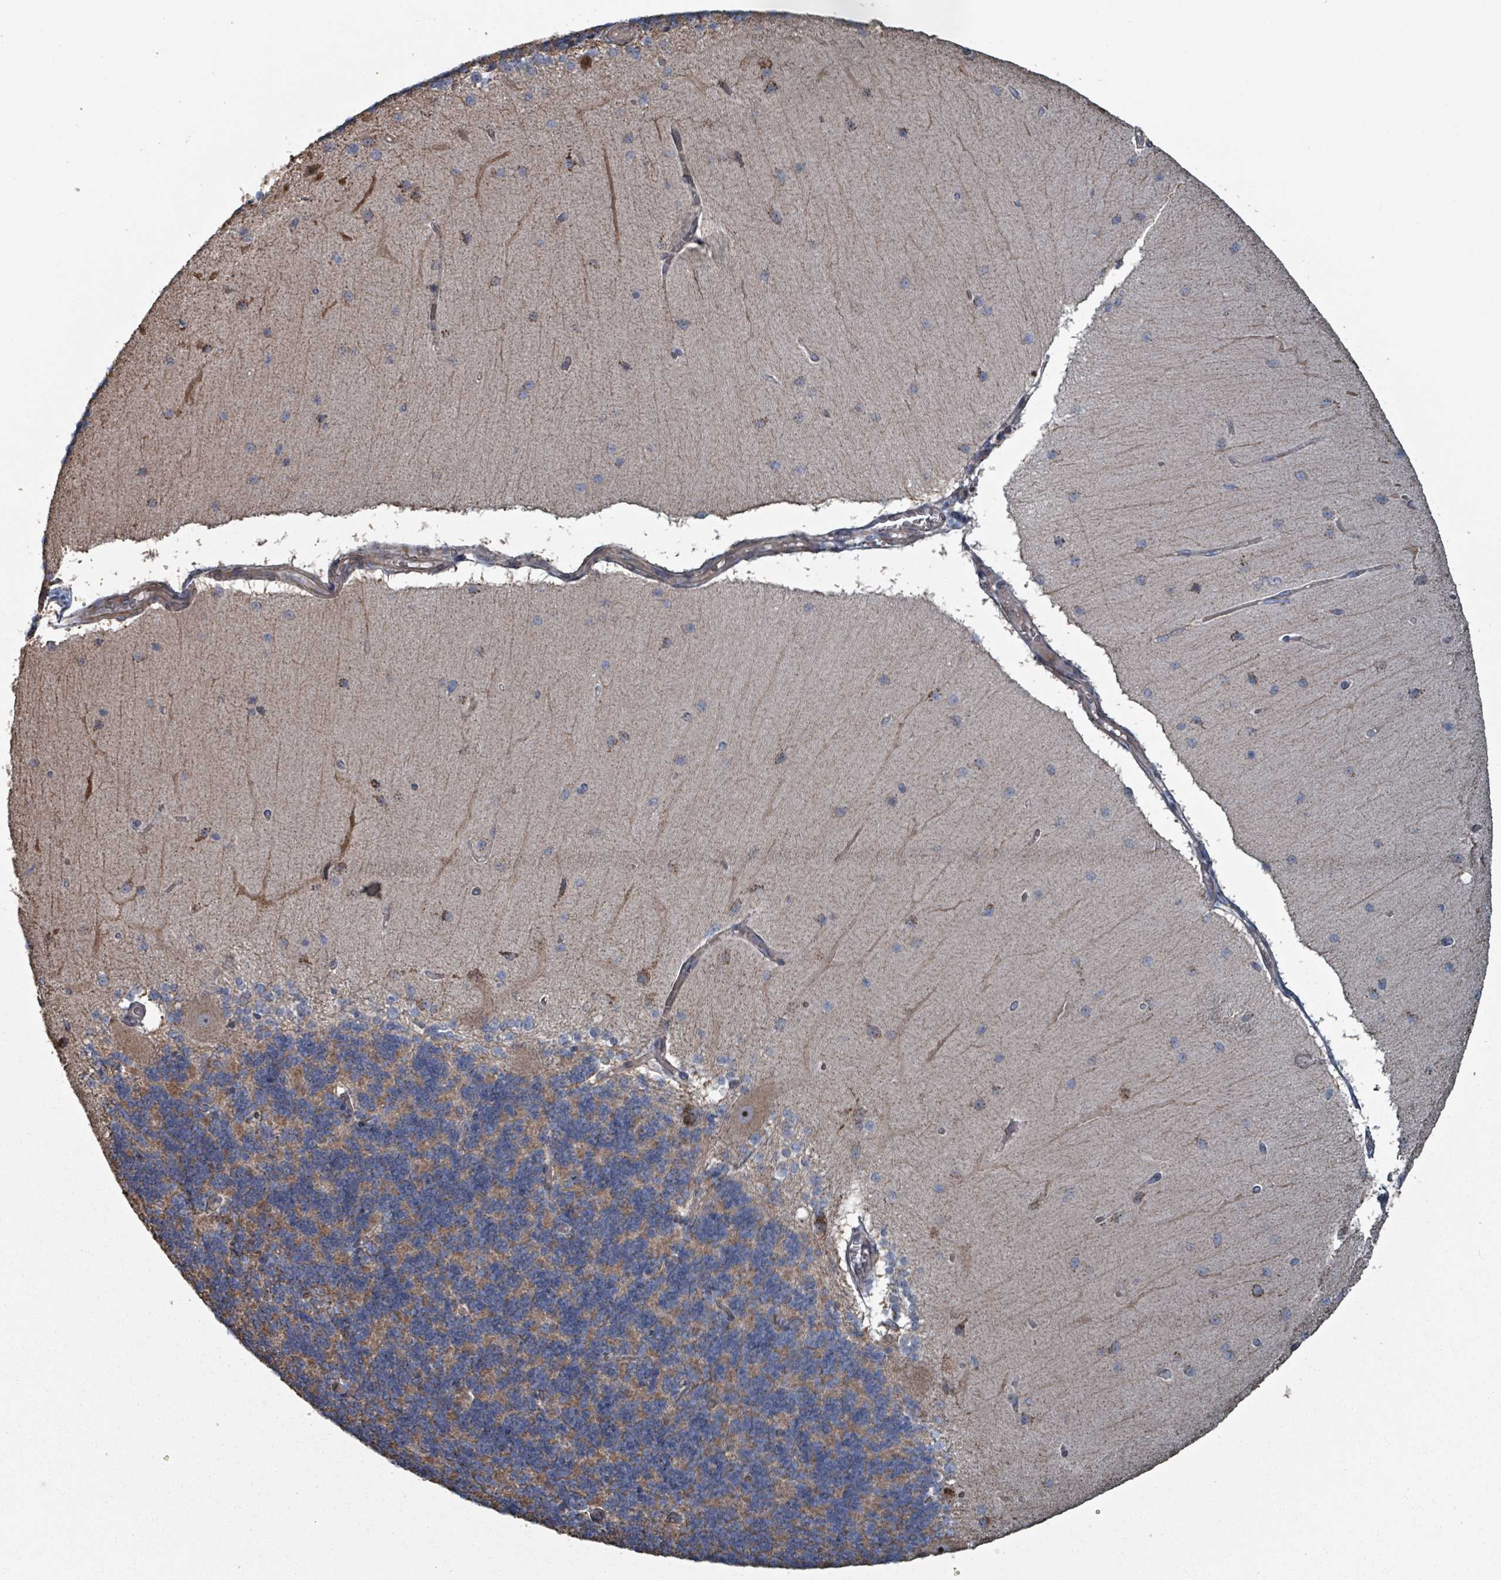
{"staining": {"intensity": "weak", "quantity": "25%-75%", "location": "cytoplasmic/membranous"}, "tissue": "cerebellum", "cell_type": "Cells in granular layer", "image_type": "normal", "snomed": [{"axis": "morphology", "description": "Normal tissue, NOS"}, {"axis": "topography", "description": "Cerebellum"}], "caption": "IHC staining of normal cerebellum, which exhibits low levels of weak cytoplasmic/membranous positivity in about 25%-75% of cells in granular layer indicating weak cytoplasmic/membranous protein expression. The staining was performed using DAB (3,3'-diaminobenzidine) (brown) for protein detection and nuclei were counterstained in hematoxylin (blue).", "gene": "MRPL4", "patient": {"sex": "female", "age": 54}}